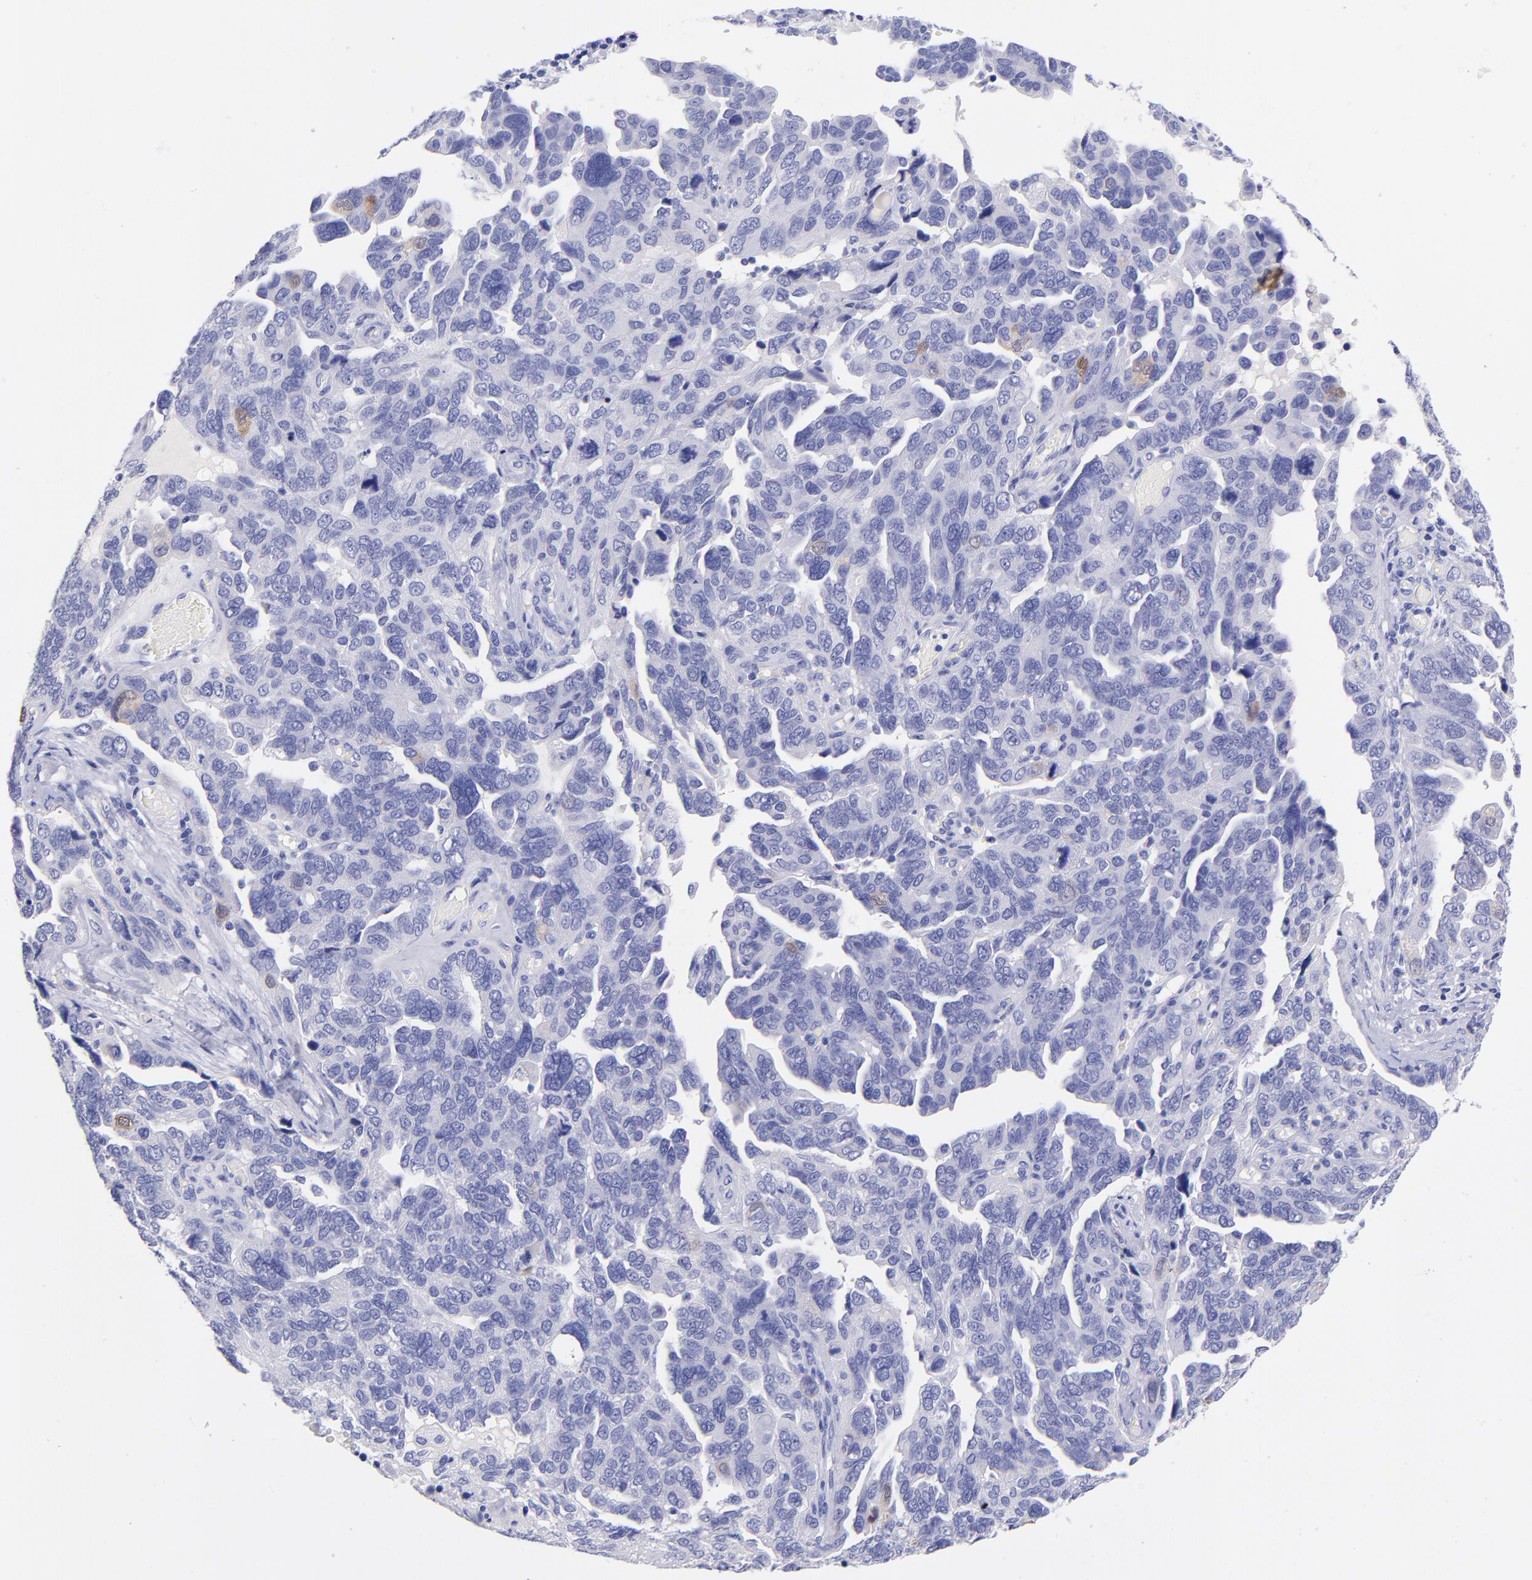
{"staining": {"intensity": "weak", "quantity": "<25%", "location": "cytoplasmic/membranous"}, "tissue": "ovarian cancer", "cell_type": "Tumor cells", "image_type": "cancer", "snomed": [{"axis": "morphology", "description": "Cystadenocarcinoma, serous, NOS"}, {"axis": "topography", "description": "Ovary"}], "caption": "Immunohistochemistry micrograph of human ovarian serous cystadenocarcinoma stained for a protein (brown), which reveals no staining in tumor cells.", "gene": "RAB3B", "patient": {"sex": "female", "age": 64}}